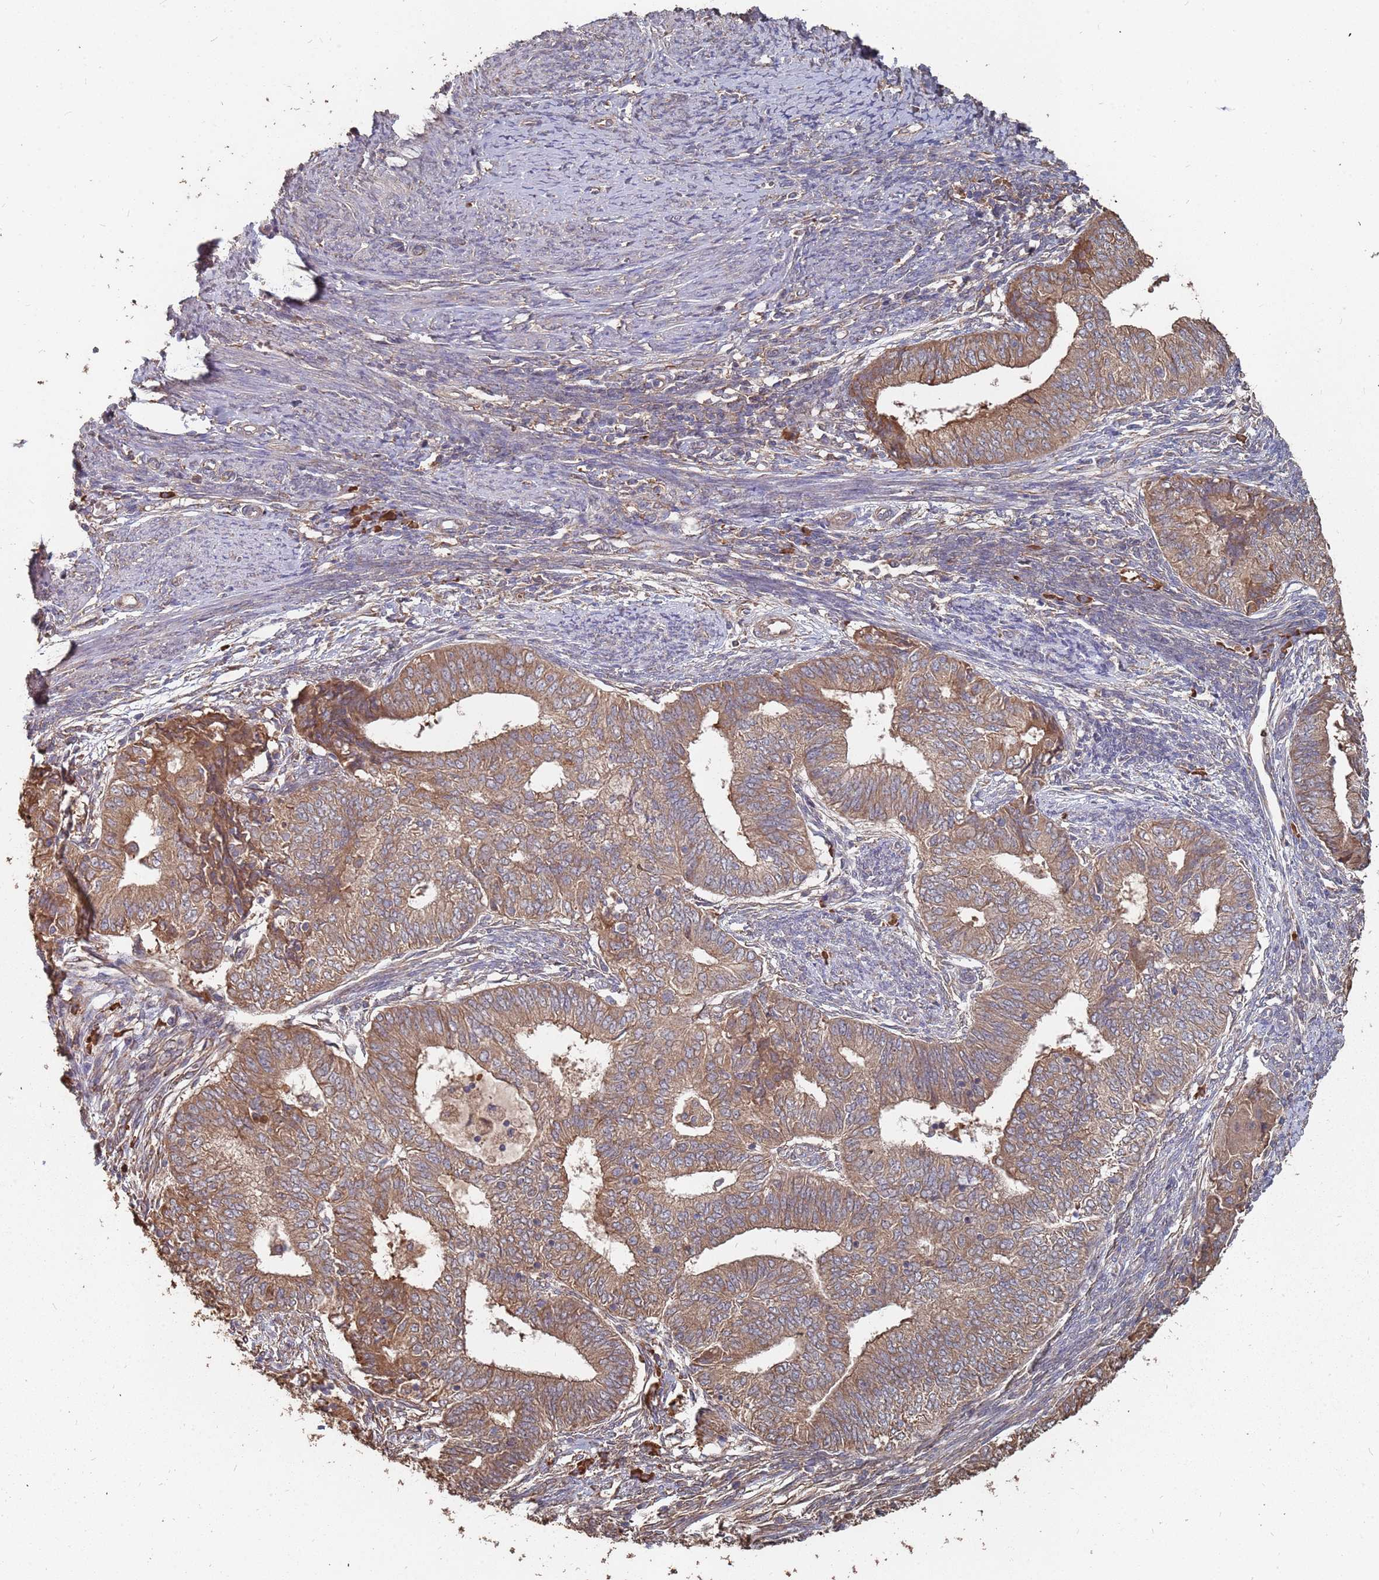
{"staining": {"intensity": "moderate", "quantity": ">75%", "location": "cytoplasmic/membranous"}, "tissue": "endometrial cancer", "cell_type": "Tumor cells", "image_type": "cancer", "snomed": [{"axis": "morphology", "description": "Adenocarcinoma, NOS"}, {"axis": "topography", "description": "Endometrium"}], "caption": "Moderate cytoplasmic/membranous expression is seen in approximately >75% of tumor cells in adenocarcinoma (endometrial).", "gene": "ATG5", "patient": {"sex": "female", "age": 62}}